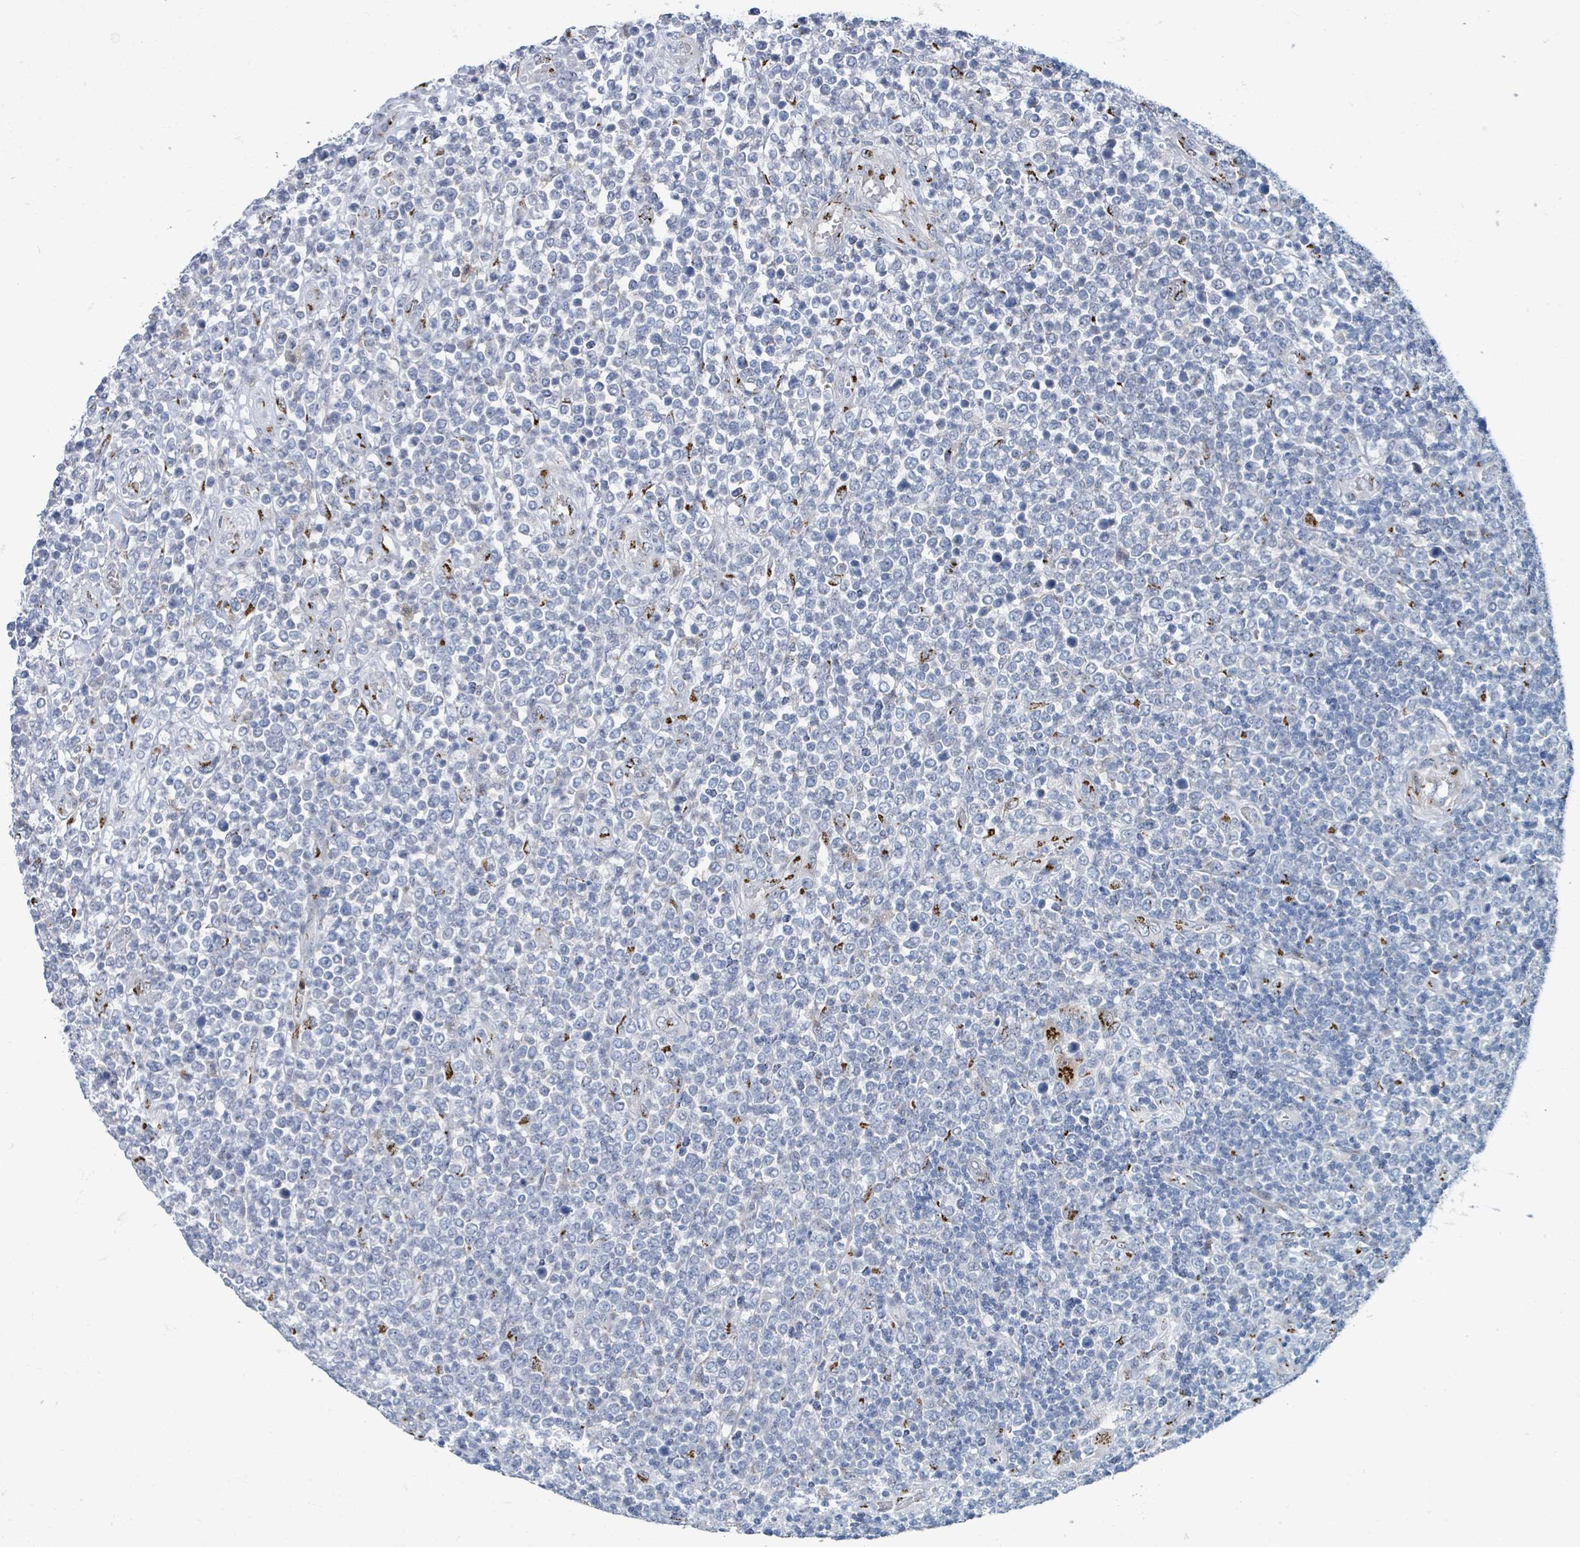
{"staining": {"intensity": "negative", "quantity": "none", "location": "none"}, "tissue": "lymphoma", "cell_type": "Tumor cells", "image_type": "cancer", "snomed": [{"axis": "morphology", "description": "Malignant lymphoma, non-Hodgkin's type, High grade"}, {"axis": "topography", "description": "Soft tissue"}], "caption": "High magnification brightfield microscopy of lymphoma stained with DAB (3,3'-diaminobenzidine) (brown) and counterstained with hematoxylin (blue): tumor cells show no significant expression. Brightfield microscopy of IHC stained with DAB (brown) and hematoxylin (blue), captured at high magnification.", "gene": "DCAF5", "patient": {"sex": "female", "age": 56}}